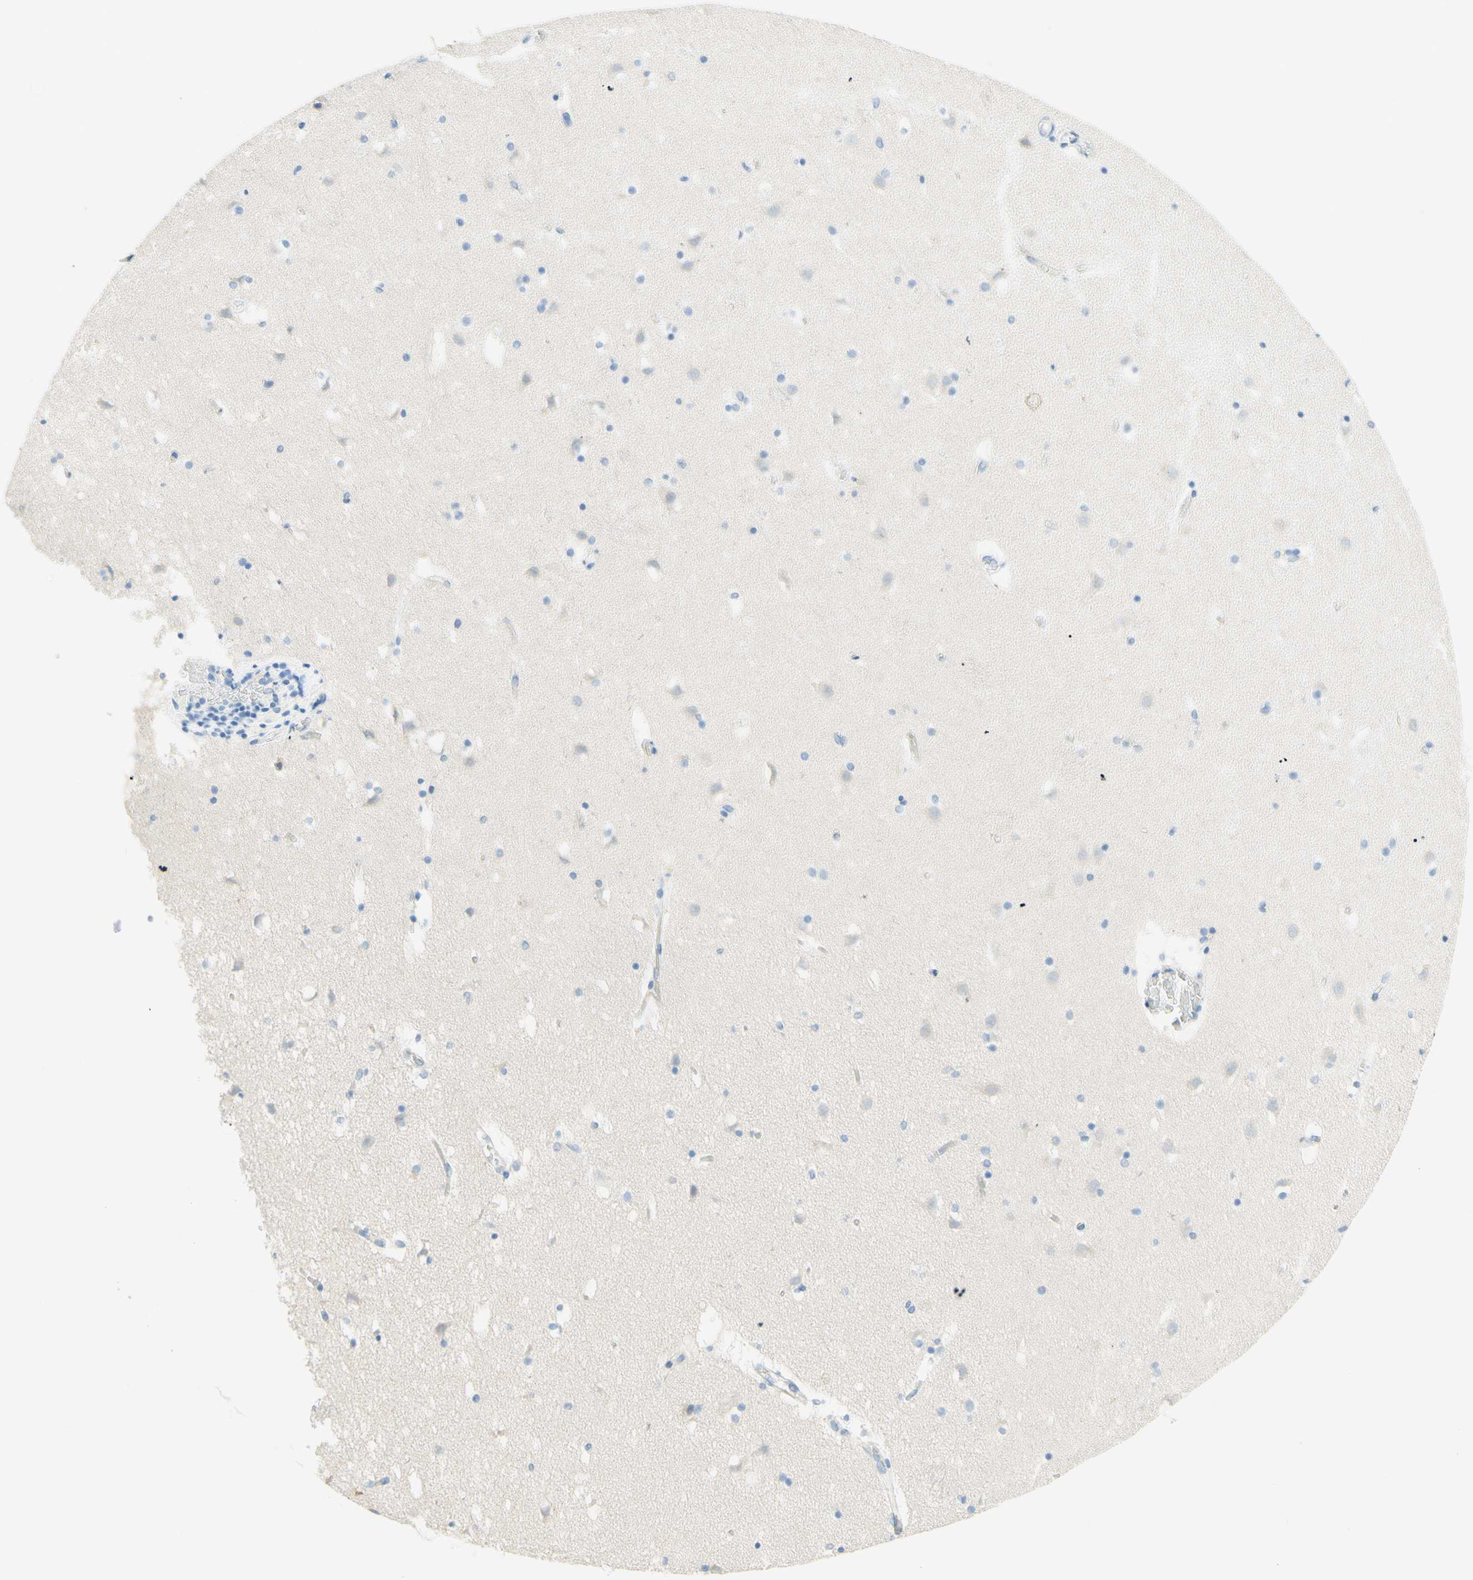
{"staining": {"intensity": "negative", "quantity": "none", "location": "none"}, "tissue": "caudate", "cell_type": "Glial cells", "image_type": "normal", "snomed": [{"axis": "morphology", "description": "Normal tissue, NOS"}, {"axis": "topography", "description": "Lateral ventricle wall"}], "caption": "Immunohistochemical staining of normal caudate reveals no significant positivity in glial cells.", "gene": "TMEM132D", "patient": {"sex": "male", "age": 45}}